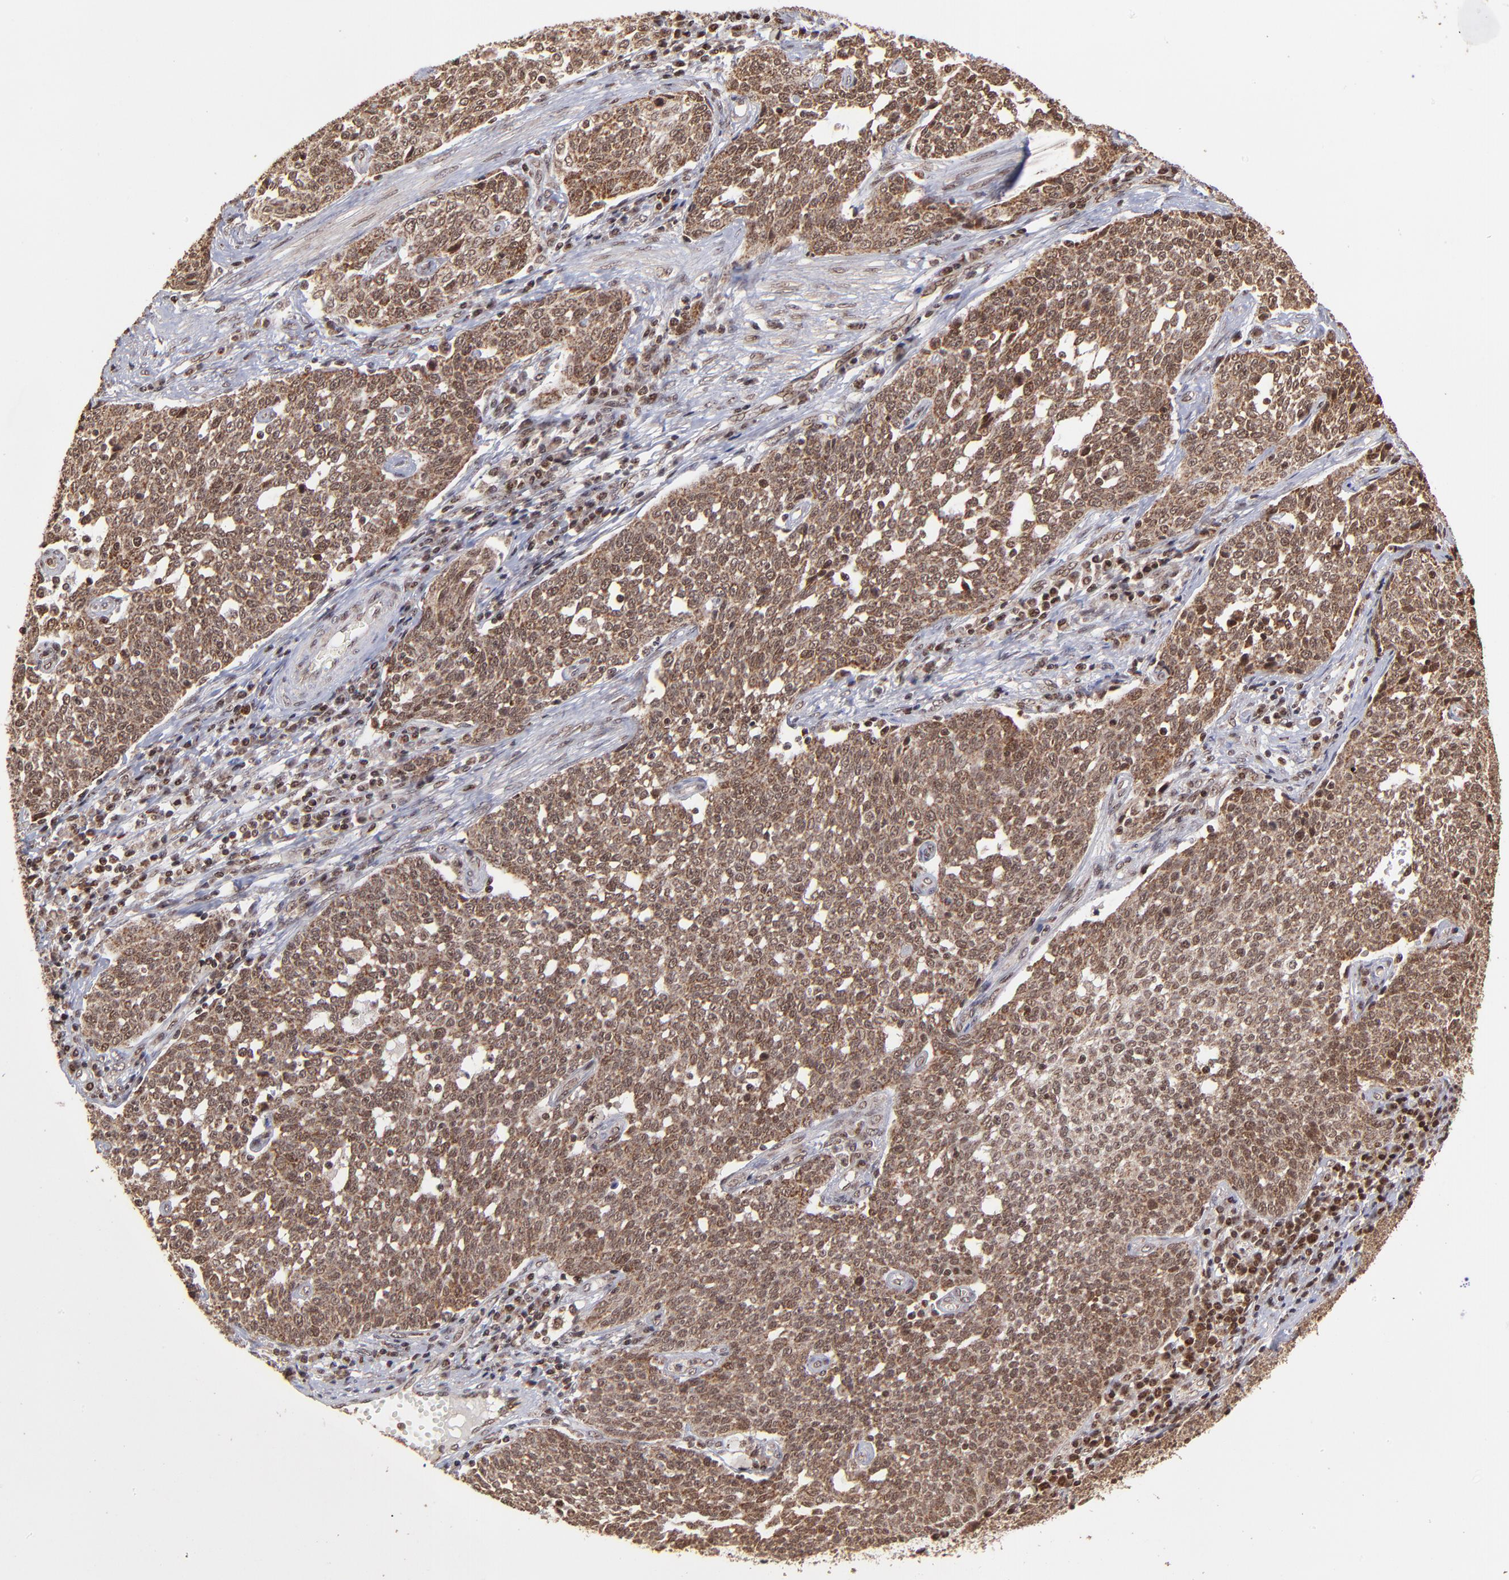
{"staining": {"intensity": "strong", "quantity": ">75%", "location": "cytoplasmic/membranous"}, "tissue": "cervical cancer", "cell_type": "Tumor cells", "image_type": "cancer", "snomed": [{"axis": "morphology", "description": "Squamous cell carcinoma, NOS"}, {"axis": "topography", "description": "Cervix"}], "caption": "This histopathology image reveals immunohistochemistry (IHC) staining of cervical cancer, with high strong cytoplasmic/membranous staining in approximately >75% of tumor cells.", "gene": "MED15", "patient": {"sex": "female", "age": 34}}